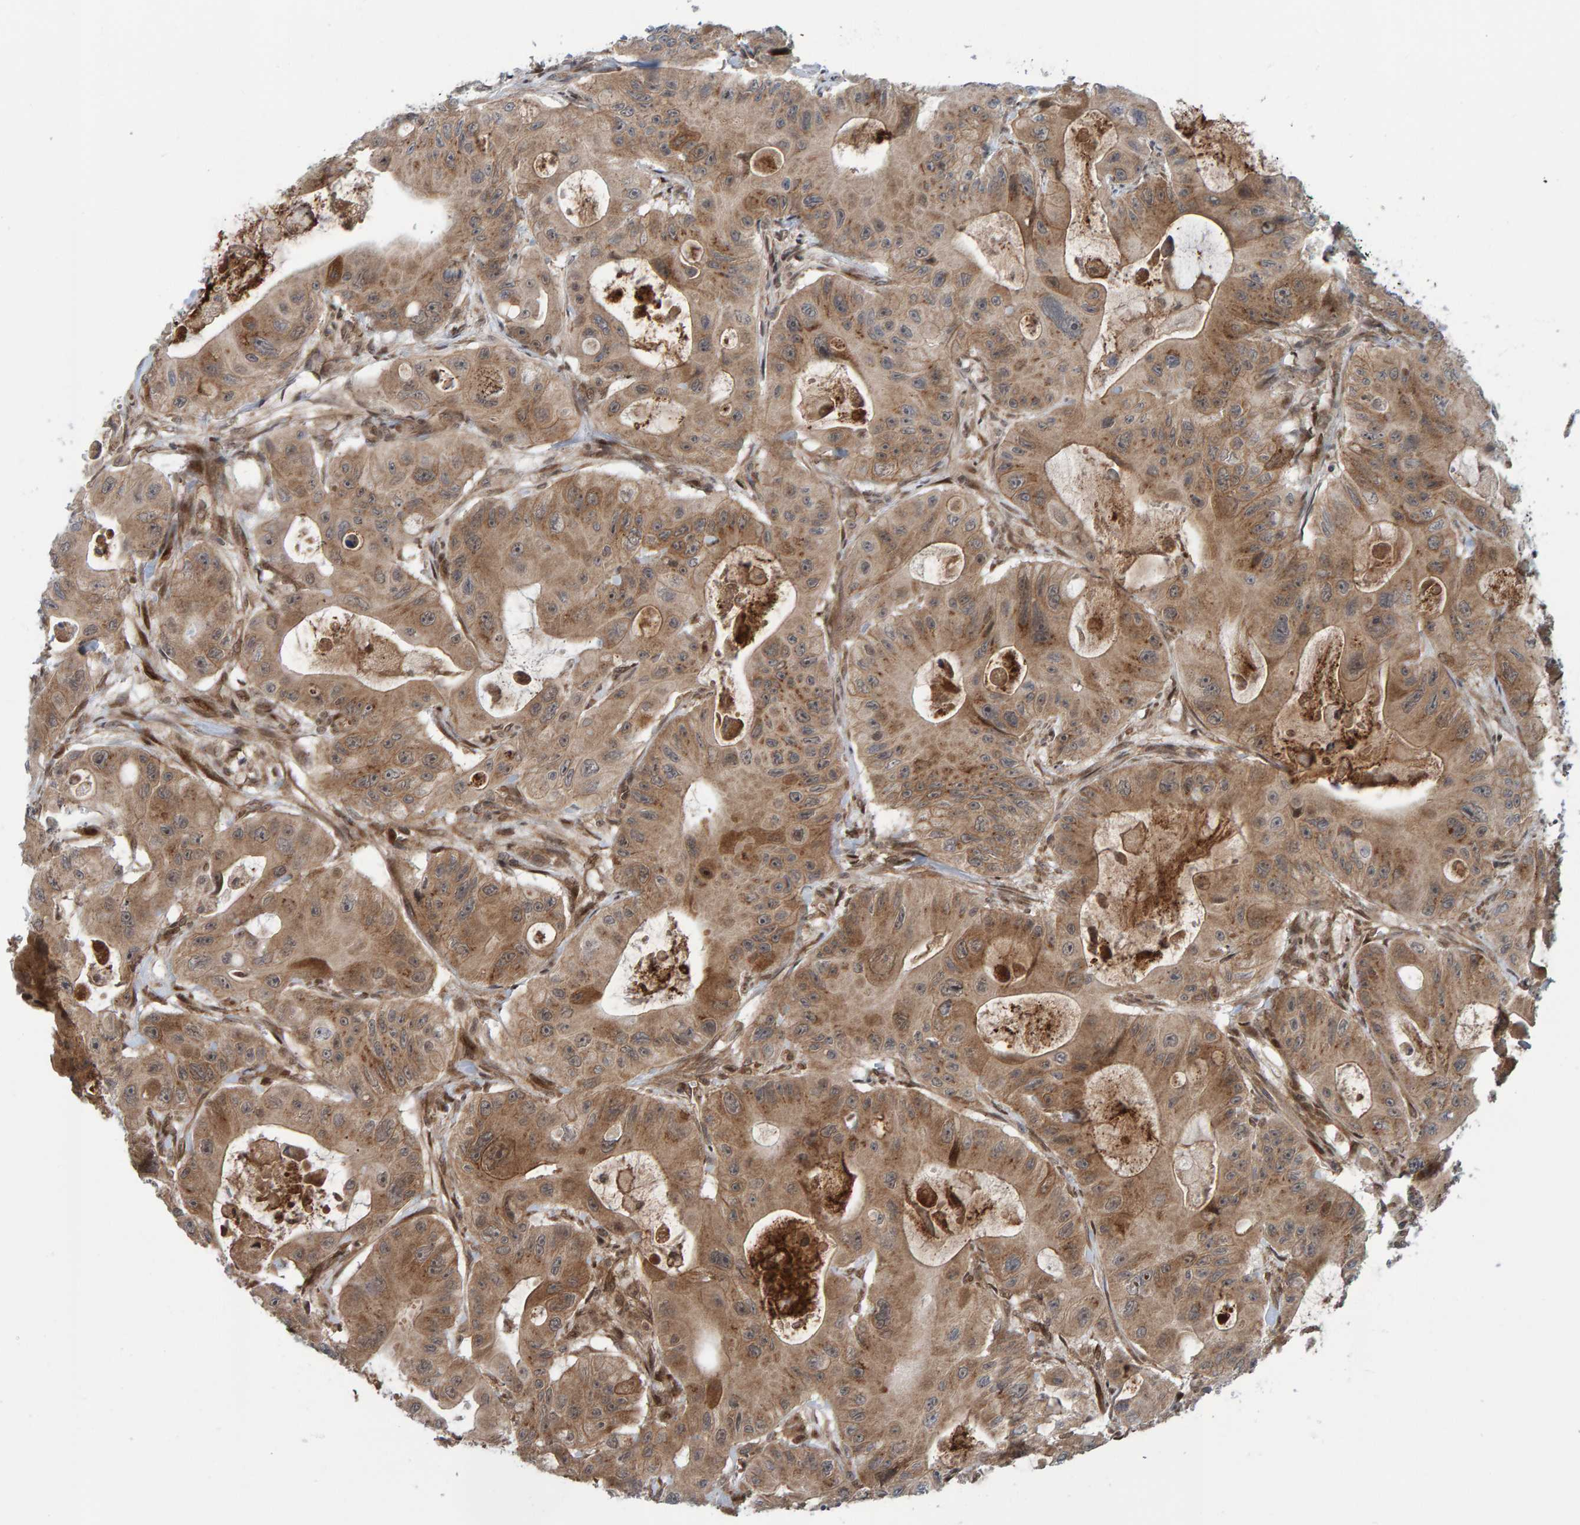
{"staining": {"intensity": "weak", "quantity": ">75%", "location": "cytoplasmic/membranous"}, "tissue": "colorectal cancer", "cell_type": "Tumor cells", "image_type": "cancer", "snomed": [{"axis": "morphology", "description": "Adenocarcinoma, NOS"}, {"axis": "topography", "description": "Colon"}], "caption": "Immunohistochemical staining of human colorectal cancer exhibits weak cytoplasmic/membranous protein positivity in approximately >75% of tumor cells.", "gene": "ZNF366", "patient": {"sex": "female", "age": 46}}